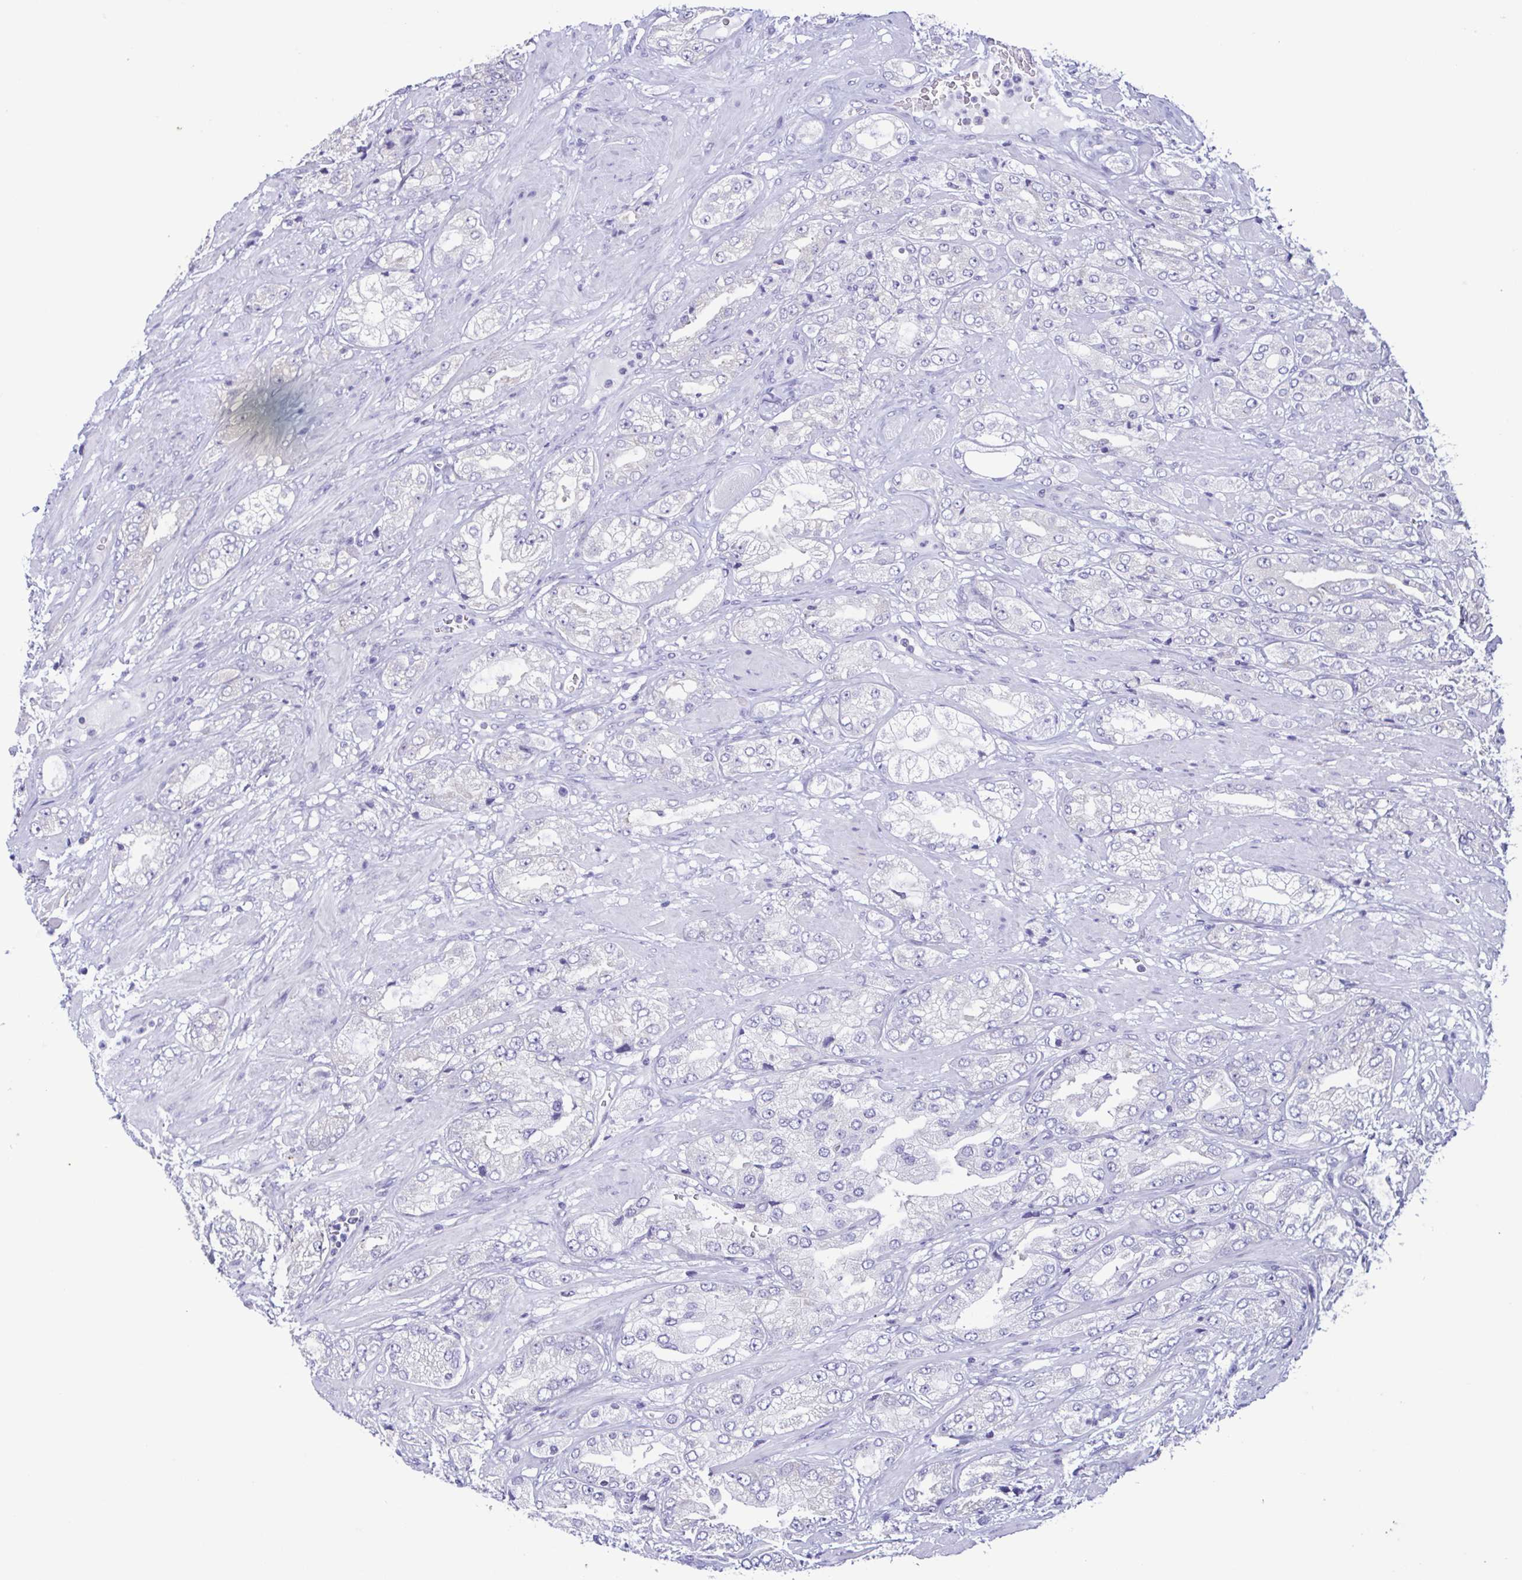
{"staining": {"intensity": "negative", "quantity": "none", "location": "none"}, "tissue": "prostate cancer", "cell_type": "Tumor cells", "image_type": "cancer", "snomed": [{"axis": "morphology", "description": "Adenocarcinoma, High grade"}, {"axis": "topography", "description": "Prostate"}], "caption": "Immunohistochemistry micrograph of prostate cancer (adenocarcinoma (high-grade)) stained for a protein (brown), which shows no positivity in tumor cells.", "gene": "TNNI3", "patient": {"sex": "male", "age": 68}}